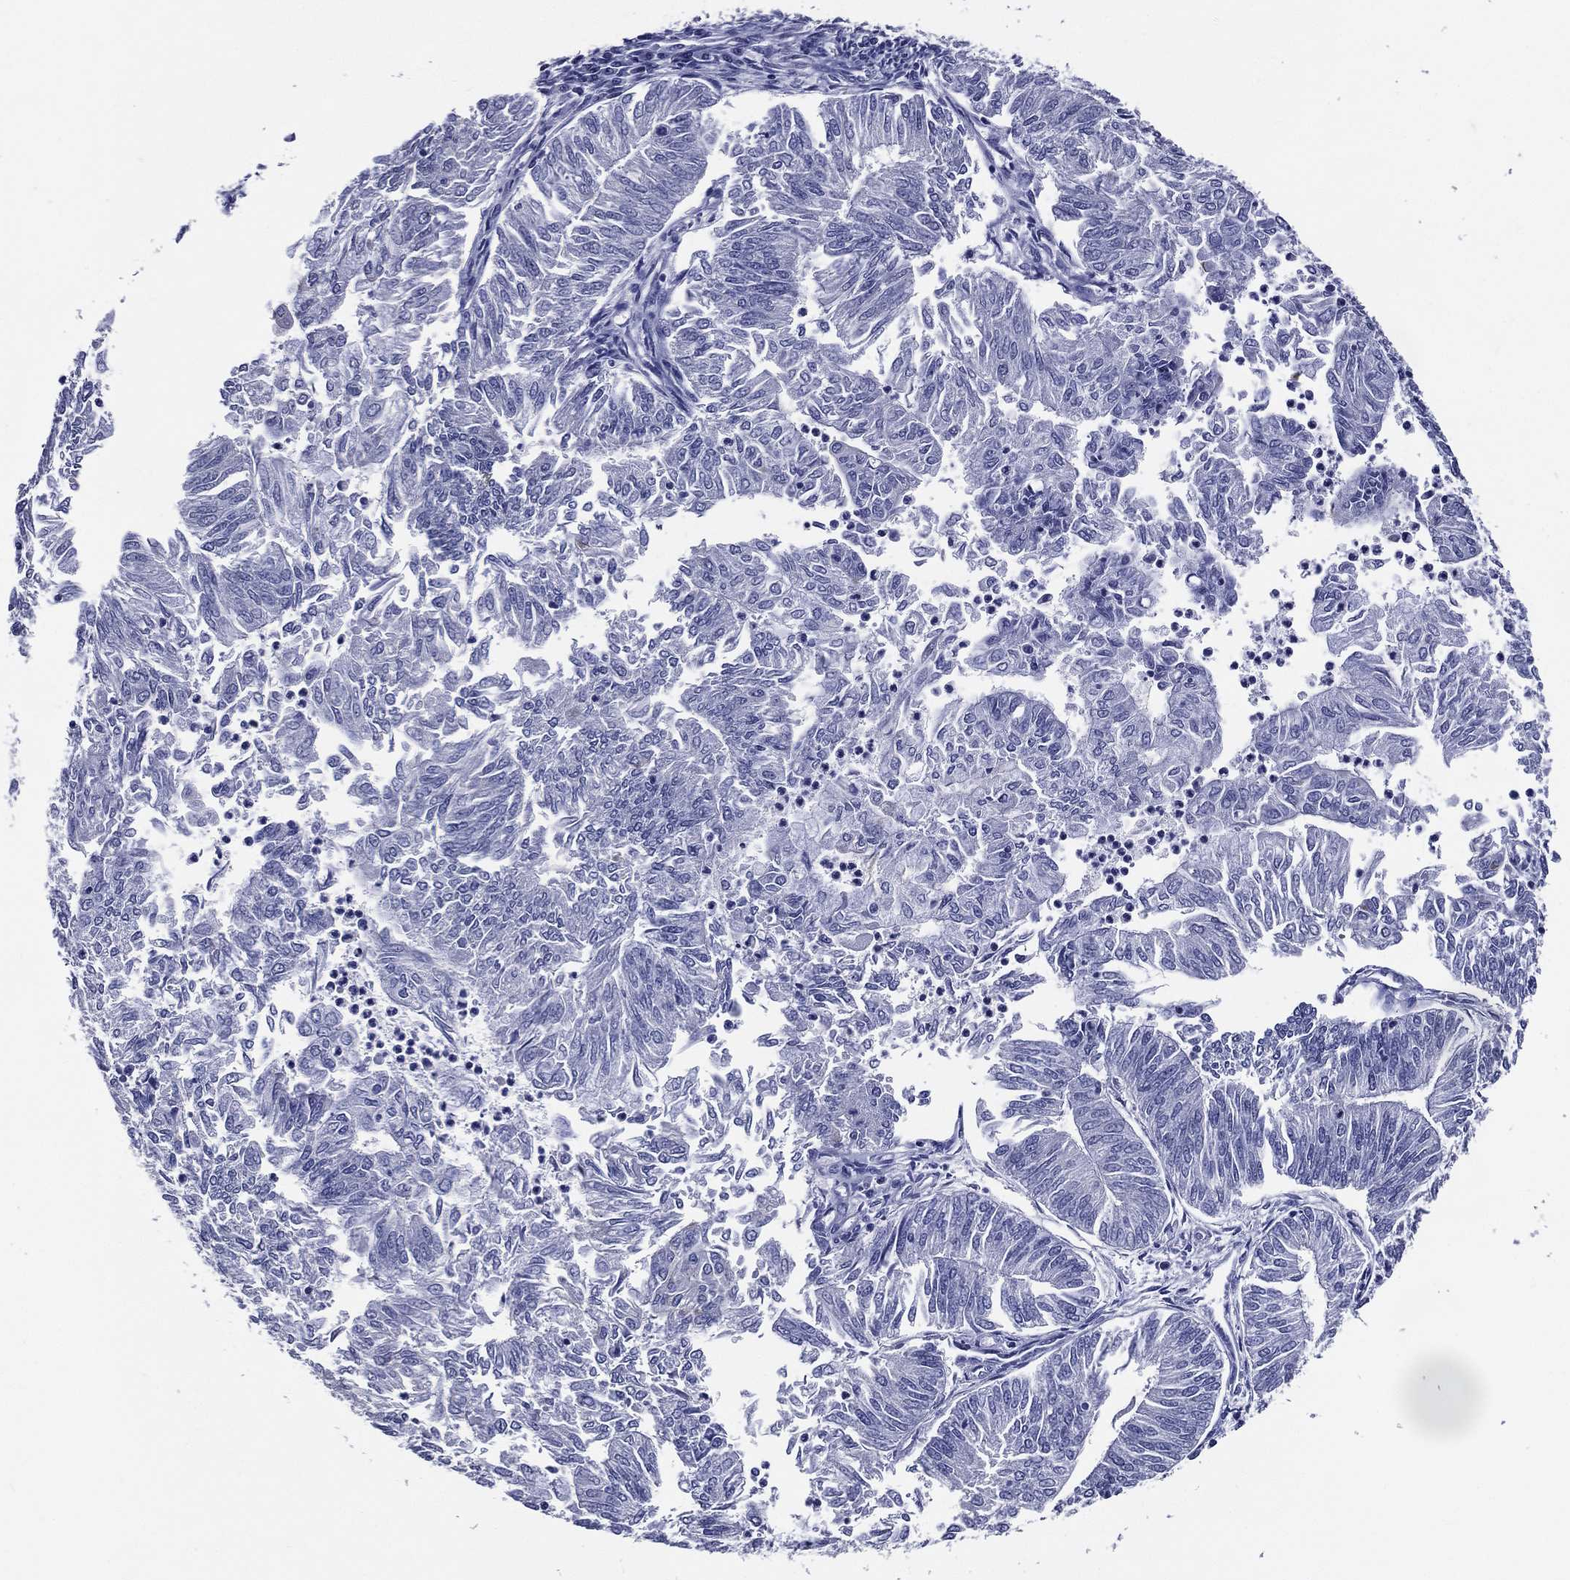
{"staining": {"intensity": "negative", "quantity": "none", "location": "none"}, "tissue": "endometrial cancer", "cell_type": "Tumor cells", "image_type": "cancer", "snomed": [{"axis": "morphology", "description": "Adenocarcinoma, NOS"}, {"axis": "topography", "description": "Endometrium"}], "caption": "The immunohistochemistry (IHC) image has no significant positivity in tumor cells of endometrial cancer (adenocarcinoma) tissue.", "gene": "ACE2", "patient": {"sex": "female", "age": 59}}